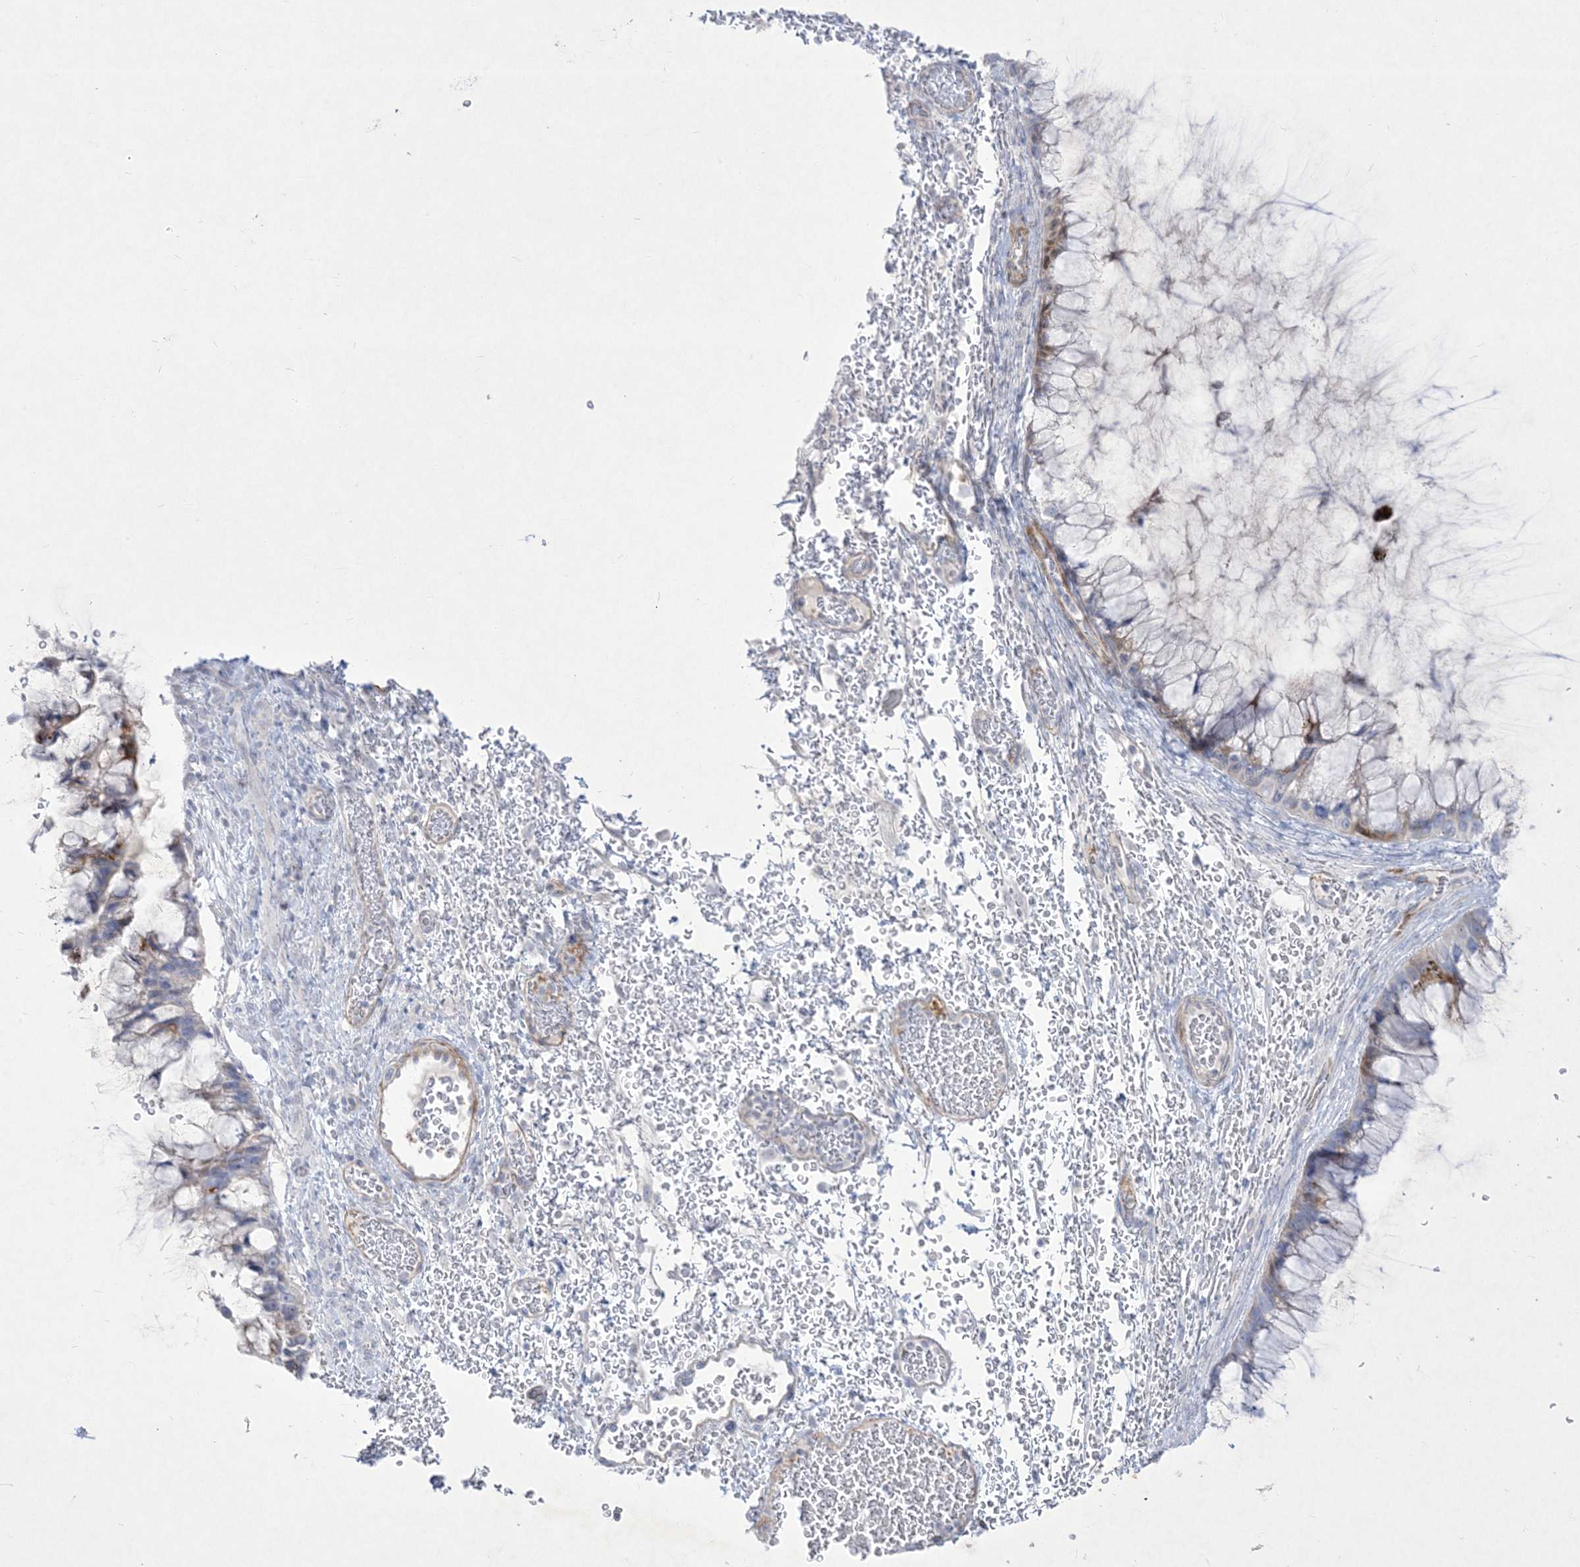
{"staining": {"intensity": "moderate", "quantity": "<25%", "location": "cytoplasmic/membranous"}, "tissue": "ovarian cancer", "cell_type": "Tumor cells", "image_type": "cancer", "snomed": [{"axis": "morphology", "description": "Cystadenocarcinoma, mucinous, NOS"}, {"axis": "topography", "description": "Ovary"}], "caption": "Moderate cytoplasmic/membranous staining is identified in about <25% of tumor cells in mucinous cystadenocarcinoma (ovarian).", "gene": "B3GNT7", "patient": {"sex": "female", "age": 37}}